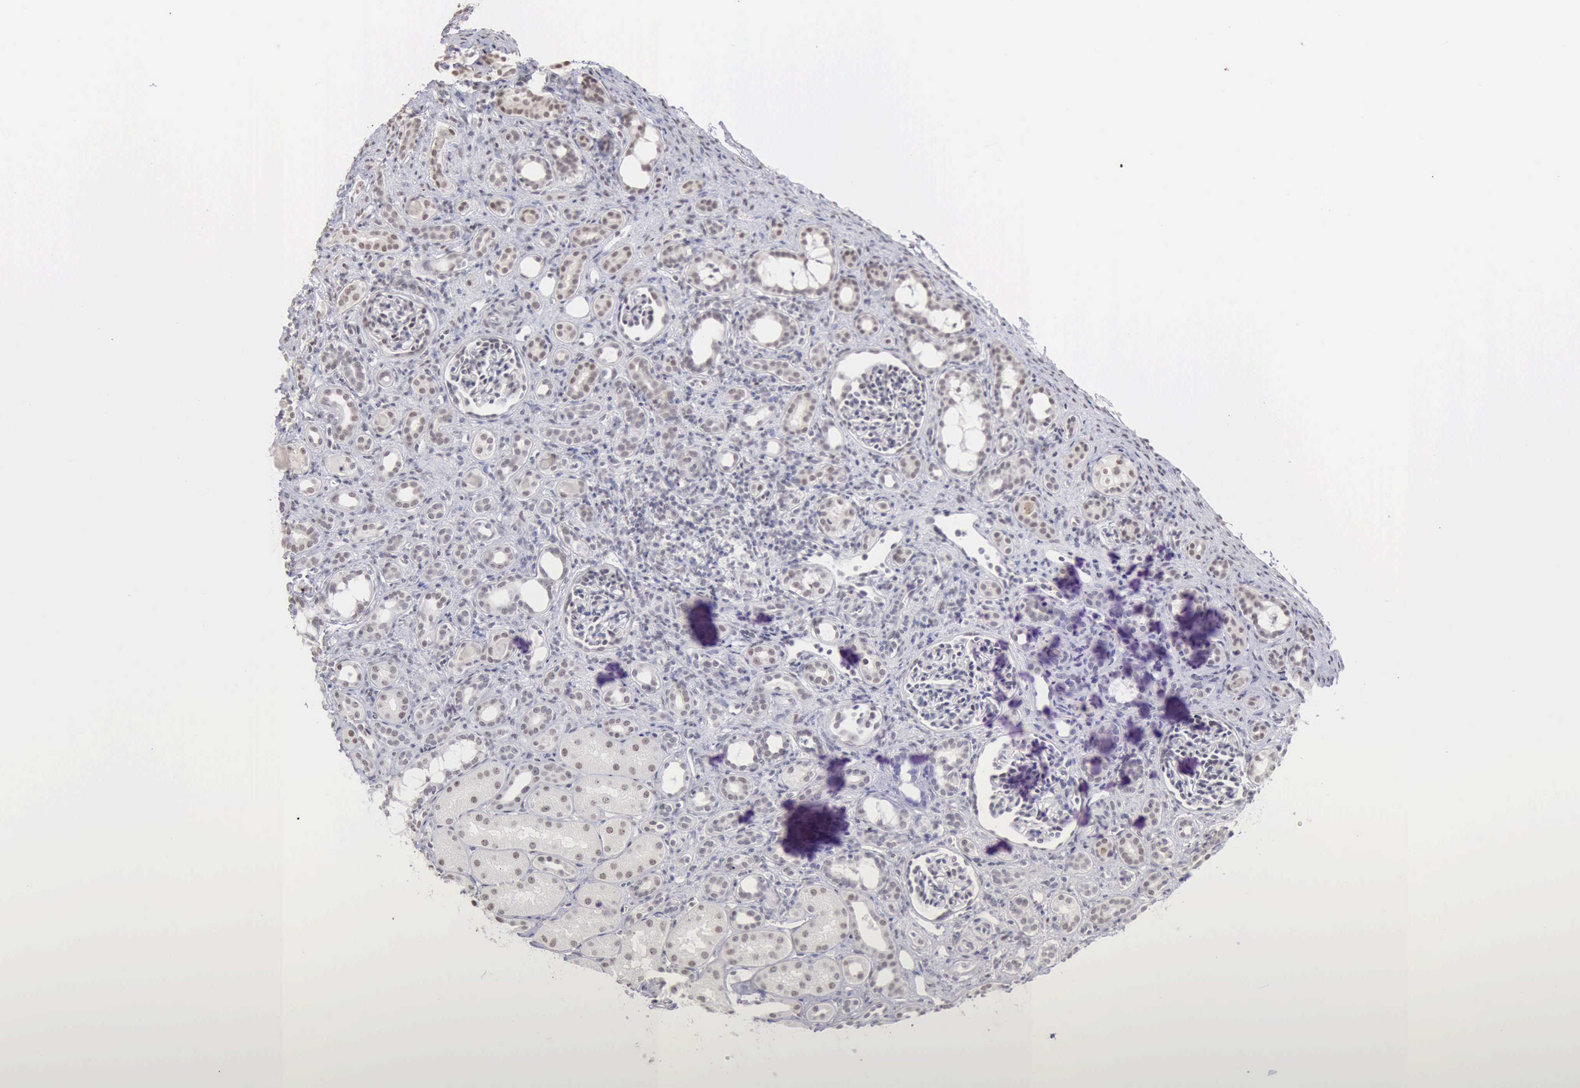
{"staining": {"intensity": "weak", "quantity": "<25%", "location": "nuclear"}, "tissue": "kidney", "cell_type": "Cells in glomeruli", "image_type": "normal", "snomed": [{"axis": "morphology", "description": "Normal tissue, NOS"}, {"axis": "topography", "description": "Kidney"}], "caption": "Cells in glomeruli are negative for brown protein staining in unremarkable kidney. (Brightfield microscopy of DAB IHC at high magnification).", "gene": "TAF1", "patient": {"sex": "male", "age": 7}}